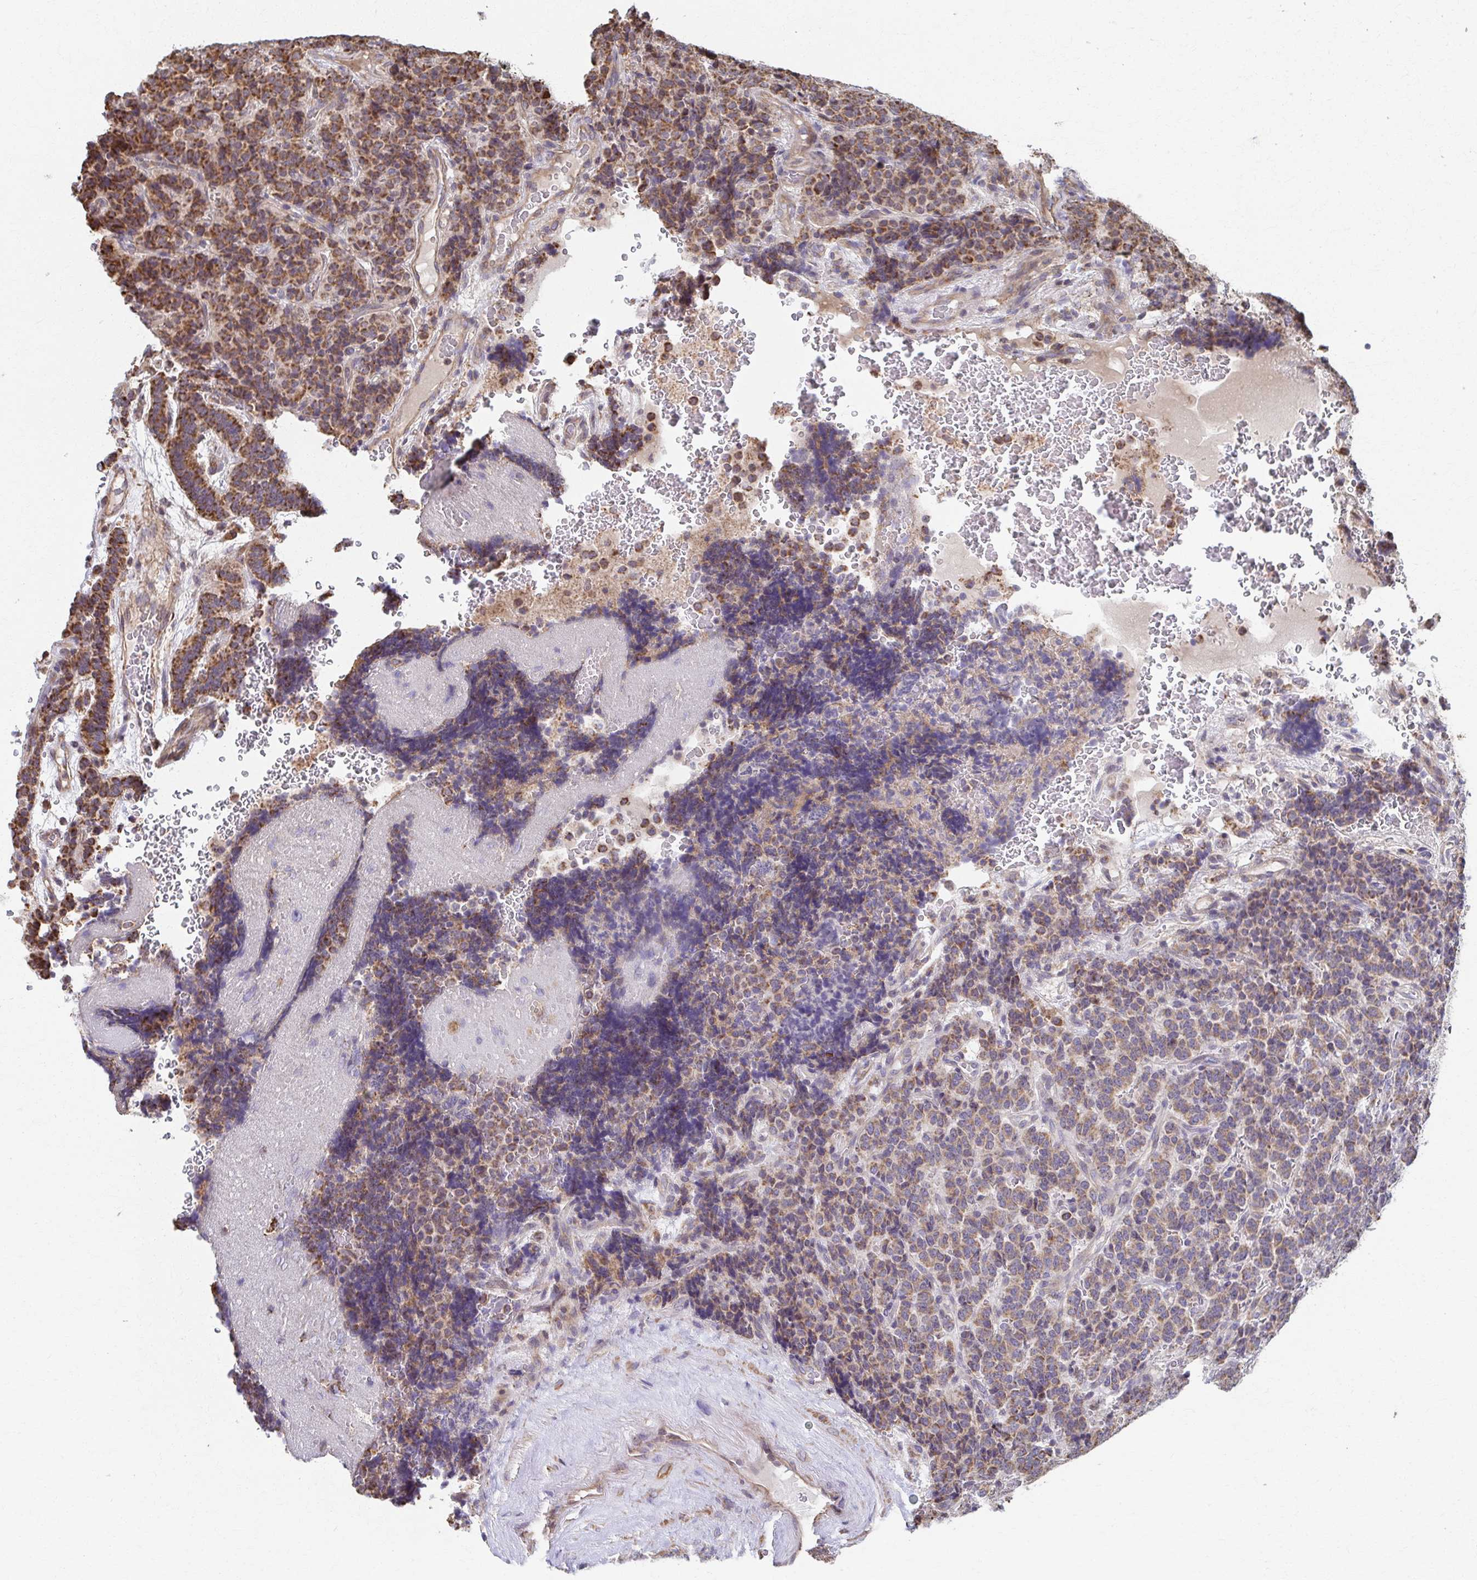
{"staining": {"intensity": "moderate", "quantity": ">75%", "location": "cytoplasmic/membranous"}, "tissue": "carcinoid", "cell_type": "Tumor cells", "image_type": "cancer", "snomed": [{"axis": "morphology", "description": "Carcinoid, malignant, NOS"}, {"axis": "topography", "description": "Pancreas"}], "caption": "This image shows immunohistochemistry (IHC) staining of malignant carcinoid, with medium moderate cytoplasmic/membranous staining in about >75% of tumor cells.", "gene": "KLHL34", "patient": {"sex": "male", "age": 36}}